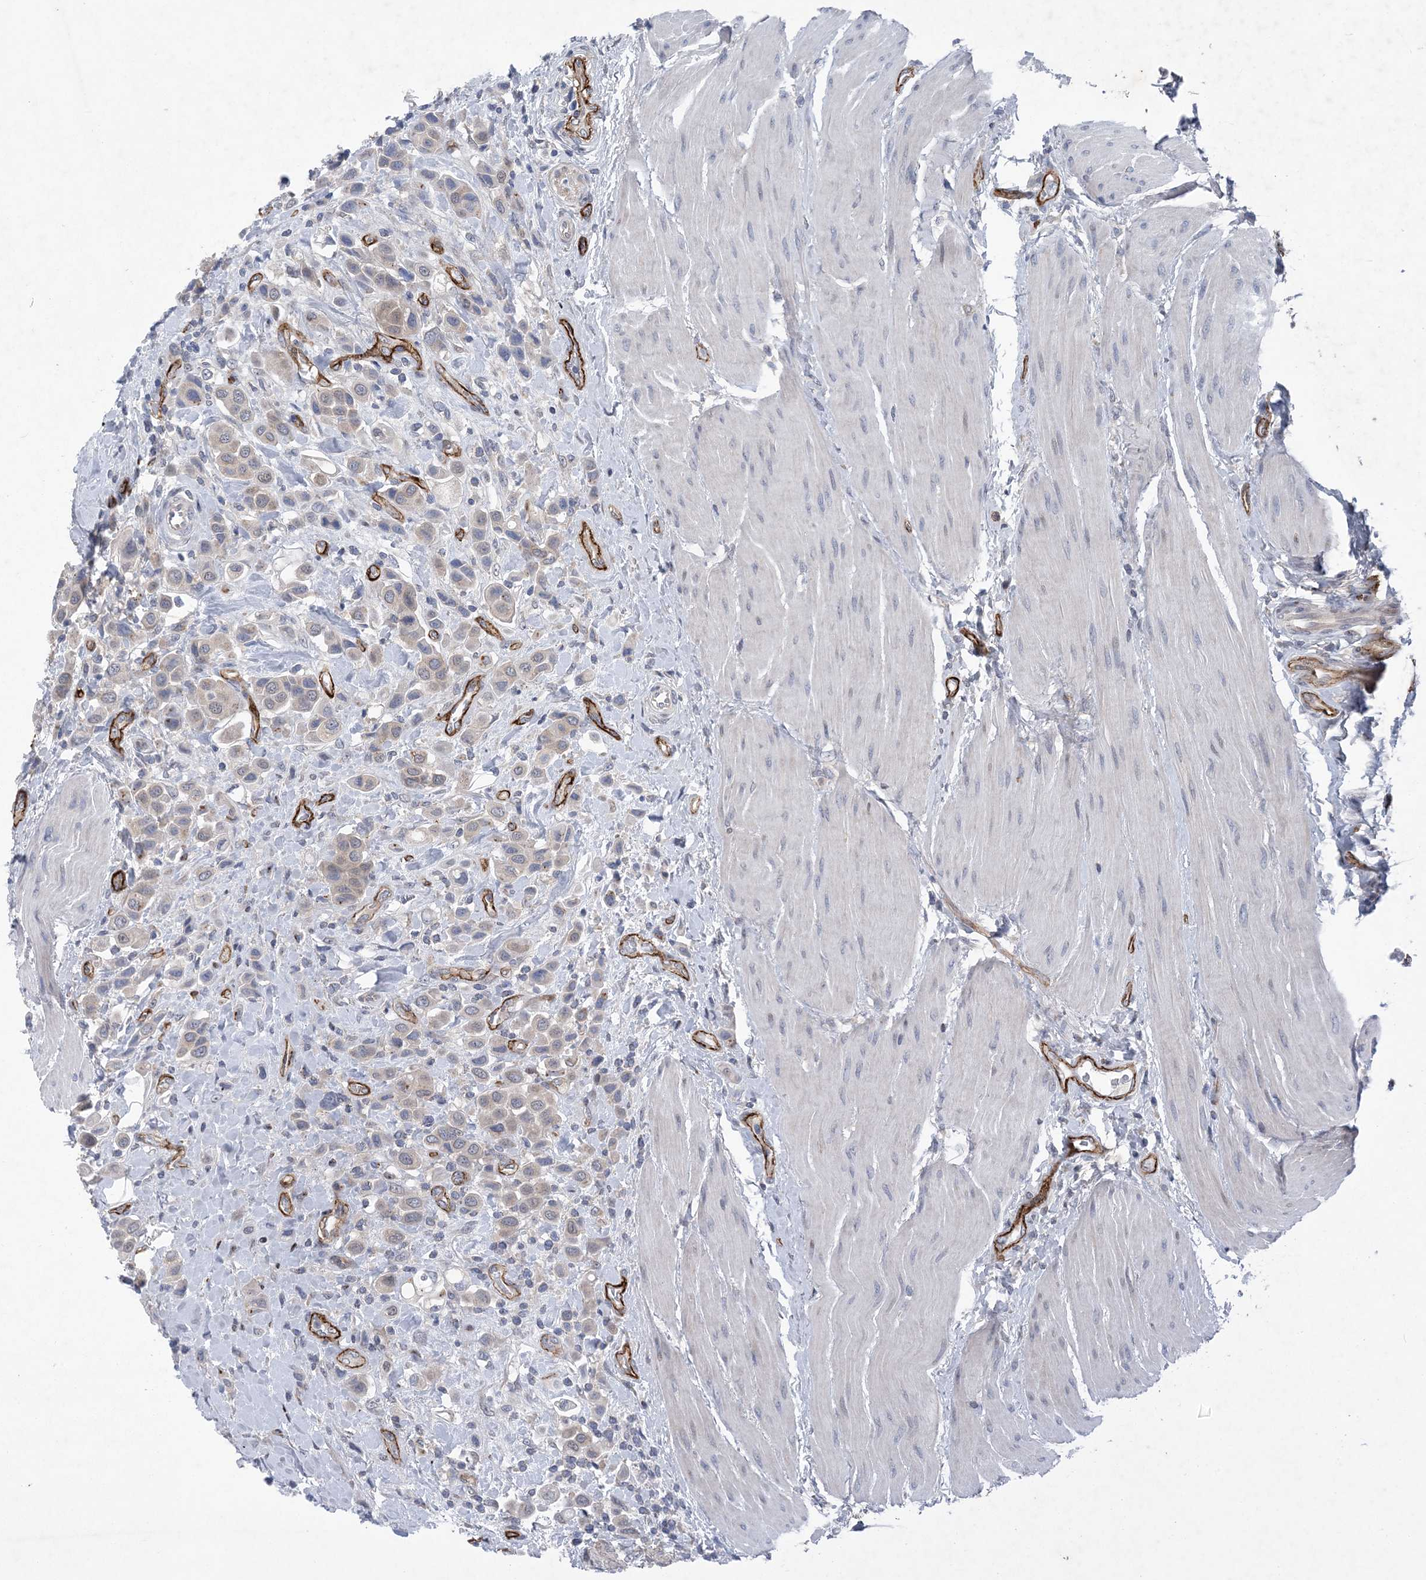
{"staining": {"intensity": "weak", "quantity": "<25%", "location": "cytoplasmic/membranous"}, "tissue": "urothelial cancer", "cell_type": "Tumor cells", "image_type": "cancer", "snomed": [{"axis": "morphology", "description": "Urothelial carcinoma, High grade"}, {"axis": "topography", "description": "Urinary bladder"}], "caption": "IHC image of neoplastic tissue: urothelial carcinoma (high-grade) stained with DAB reveals no significant protein expression in tumor cells. (Stains: DAB (3,3'-diaminobenzidine) IHC with hematoxylin counter stain, Microscopy: brightfield microscopy at high magnification).", "gene": "HIKESHI", "patient": {"sex": "male", "age": 50}}